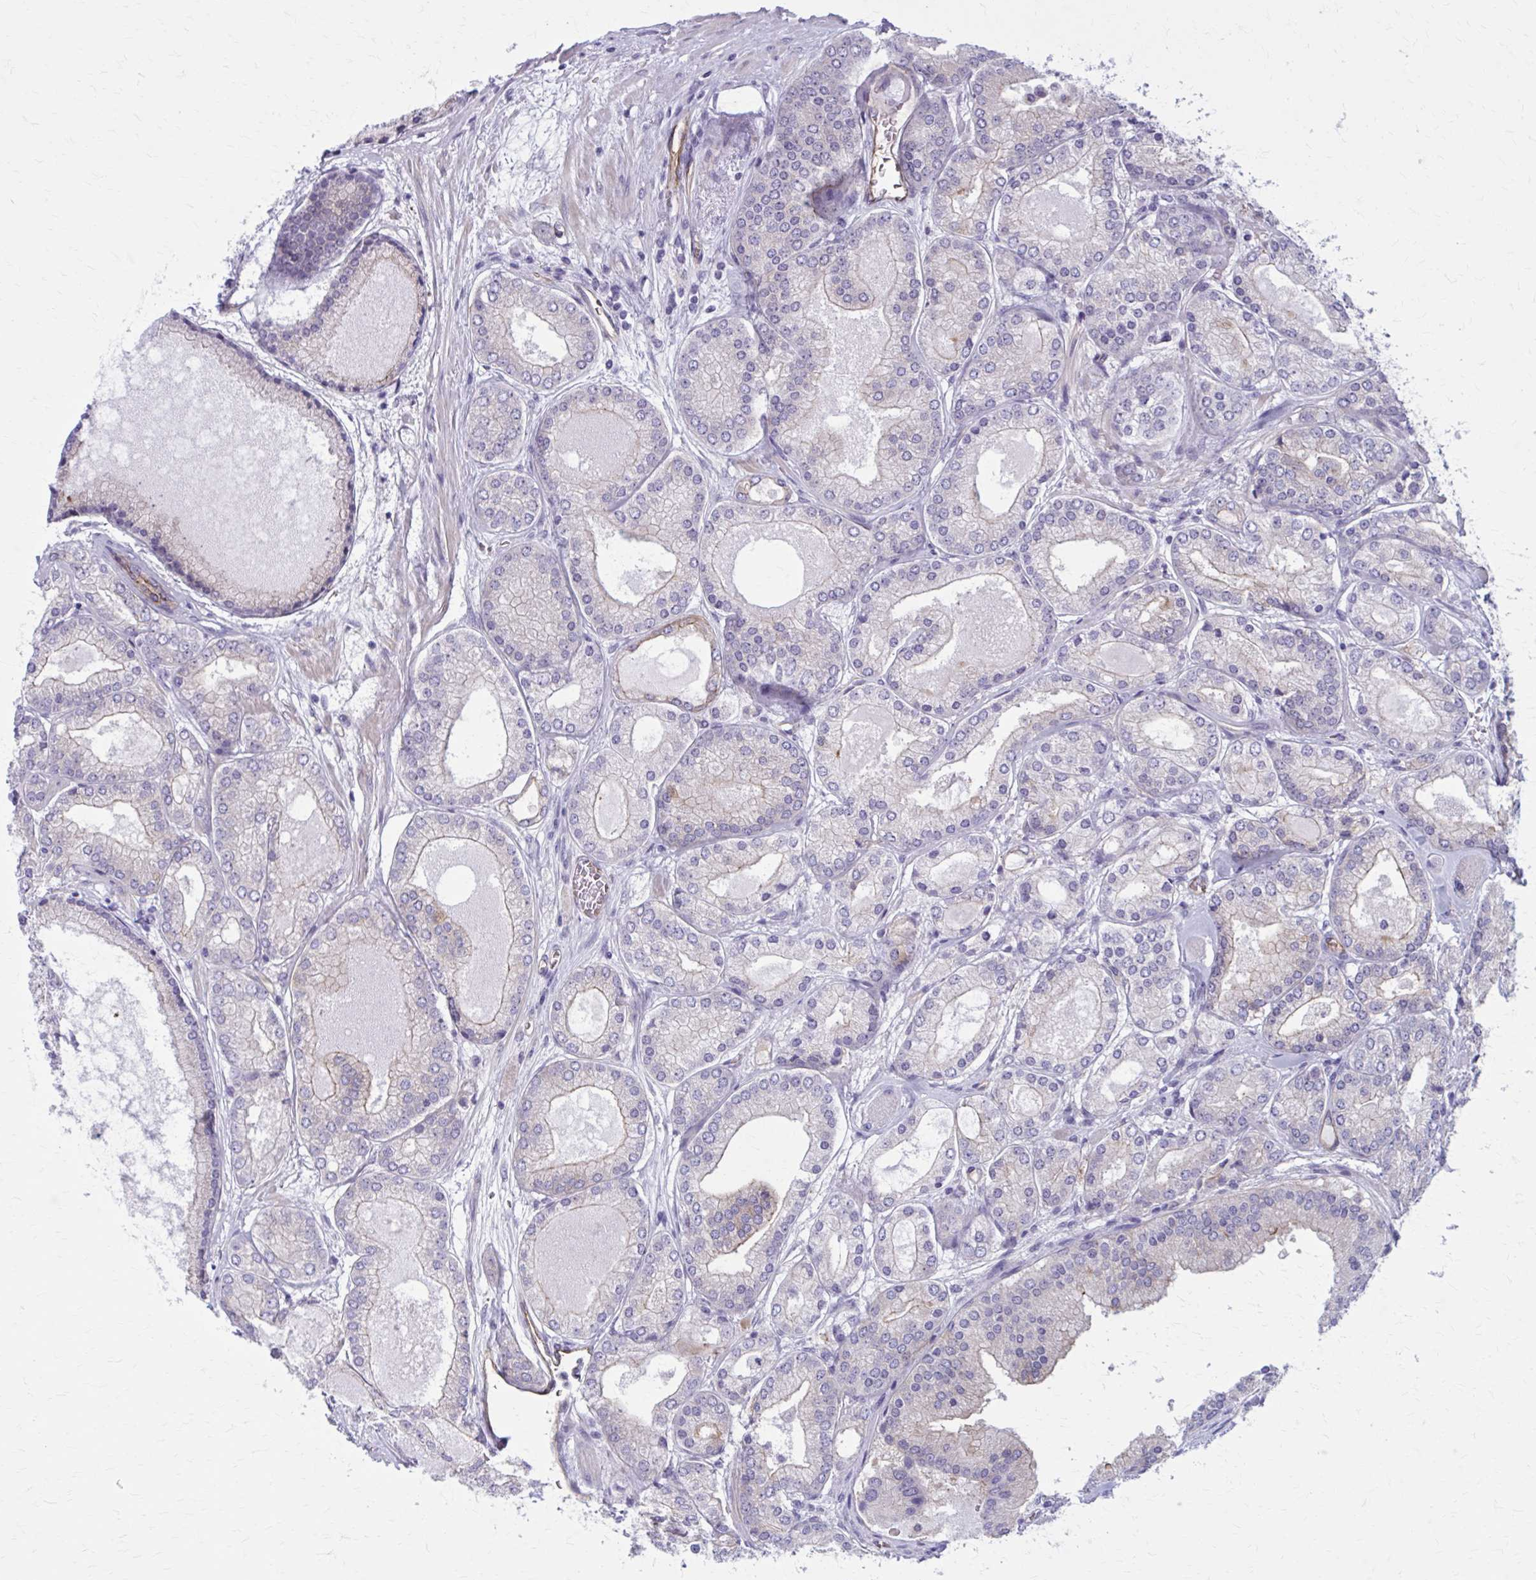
{"staining": {"intensity": "negative", "quantity": "none", "location": "none"}, "tissue": "prostate cancer", "cell_type": "Tumor cells", "image_type": "cancer", "snomed": [{"axis": "morphology", "description": "Adenocarcinoma, High grade"}, {"axis": "topography", "description": "Prostate"}], "caption": "Tumor cells show no significant protein staining in prostate cancer (adenocarcinoma (high-grade)). (Immunohistochemistry, brightfield microscopy, high magnification).", "gene": "ZDHHC7", "patient": {"sex": "male", "age": 67}}